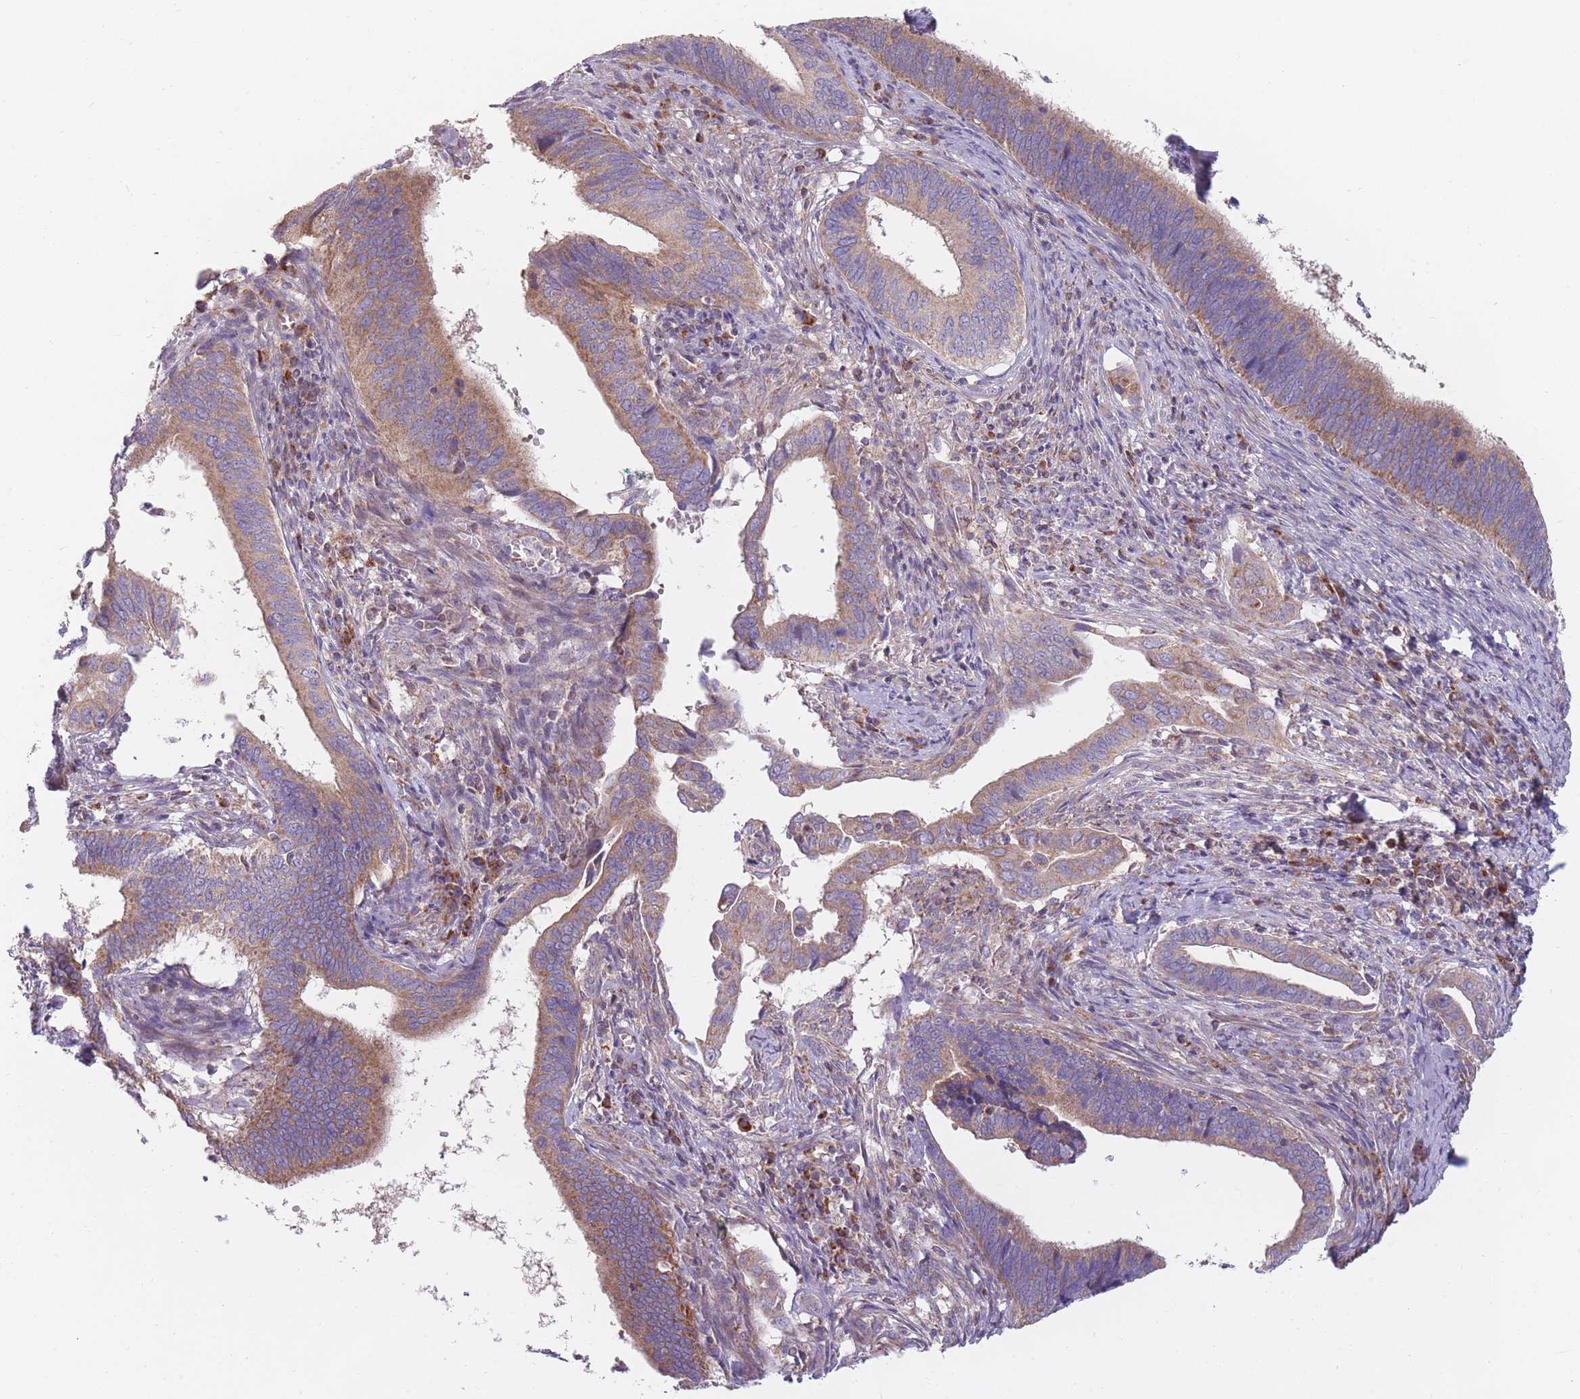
{"staining": {"intensity": "moderate", "quantity": ">75%", "location": "cytoplasmic/membranous"}, "tissue": "cervical cancer", "cell_type": "Tumor cells", "image_type": "cancer", "snomed": [{"axis": "morphology", "description": "Adenocarcinoma, NOS"}, {"axis": "topography", "description": "Cervix"}], "caption": "Protein staining of adenocarcinoma (cervical) tissue exhibits moderate cytoplasmic/membranous positivity in approximately >75% of tumor cells. The staining was performed using DAB (3,3'-diaminobenzidine), with brown indicating positive protein expression. Nuclei are stained blue with hematoxylin.", "gene": "NDUFA9", "patient": {"sex": "female", "age": 42}}